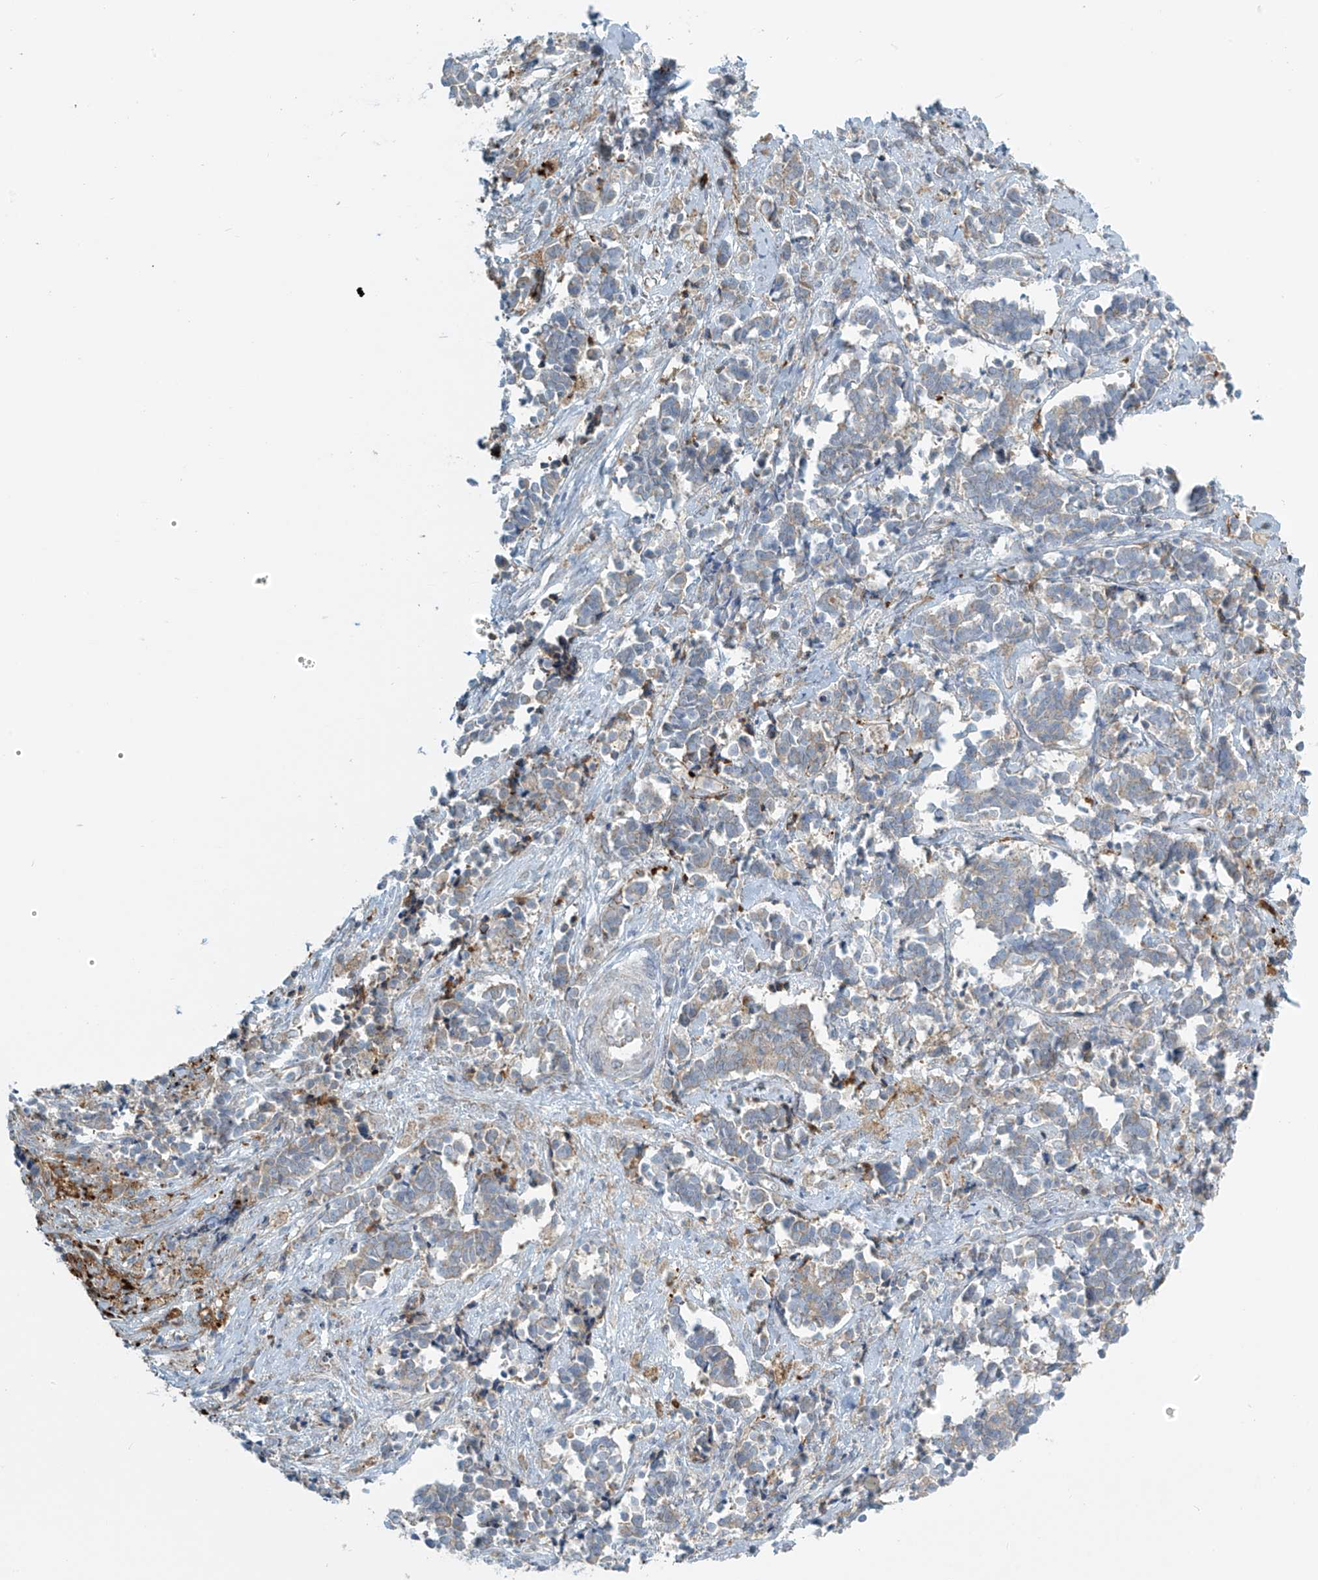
{"staining": {"intensity": "weak", "quantity": "<25%", "location": "cytoplasmic/membranous"}, "tissue": "cervical cancer", "cell_type": "Tumor cells", "image_type": "cancer", "snomed": [{"axis": "morphology", "description": "Normal tissue, NOS"}, {"axis": "morphology", "description": "Squamous cell carcinoma, NOS"}, {"axis": "topography", "description": "Cervix"}], "caption": "Tumor cells are negative for brown protein staining in cervical cancer (squamous cell carcinoma).", "gene": "LZTS3", "patient": {"sex": "female", "age": 35}}